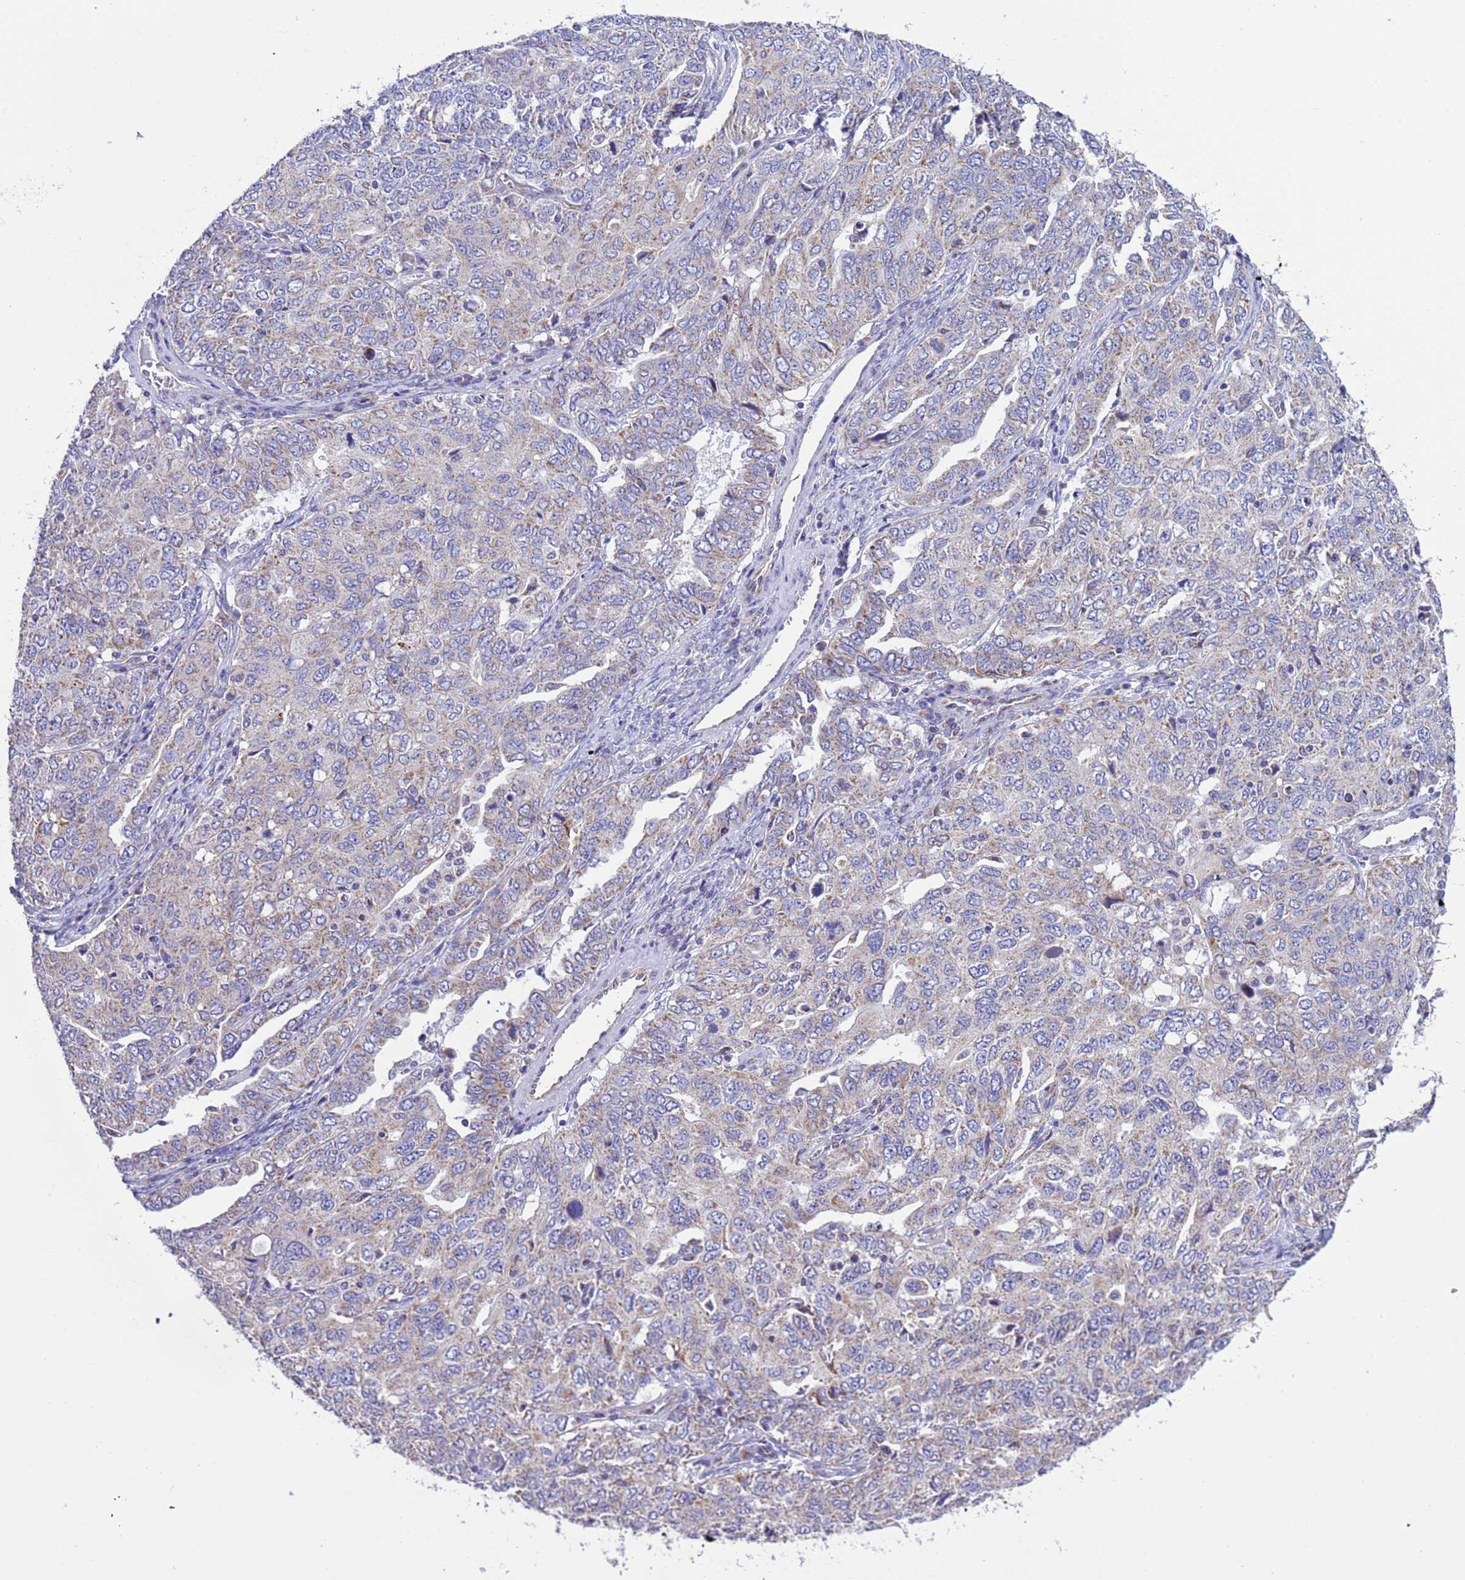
{"staining": {"intensity": "weak", "quantity": "<25%", "location": "cytoplasmic/membranous"}, "tissue": "ovarian cancer", "cell_type": "Tumor cells", "image_type": "cancer", "snomed": [{"axis": "morphology", "description": "Carcinoma, endometroid"}, {"axis": "topography", "description": "Ovary"}], "caption": "Image shows no protein staining in tumor cells of ovarian cancer tissue. (DAB (3,3'-diaminobenzidine) IHC, high magnification).", "gene": "CCDC191", "patient": {"sex": "female", "age": 62}}